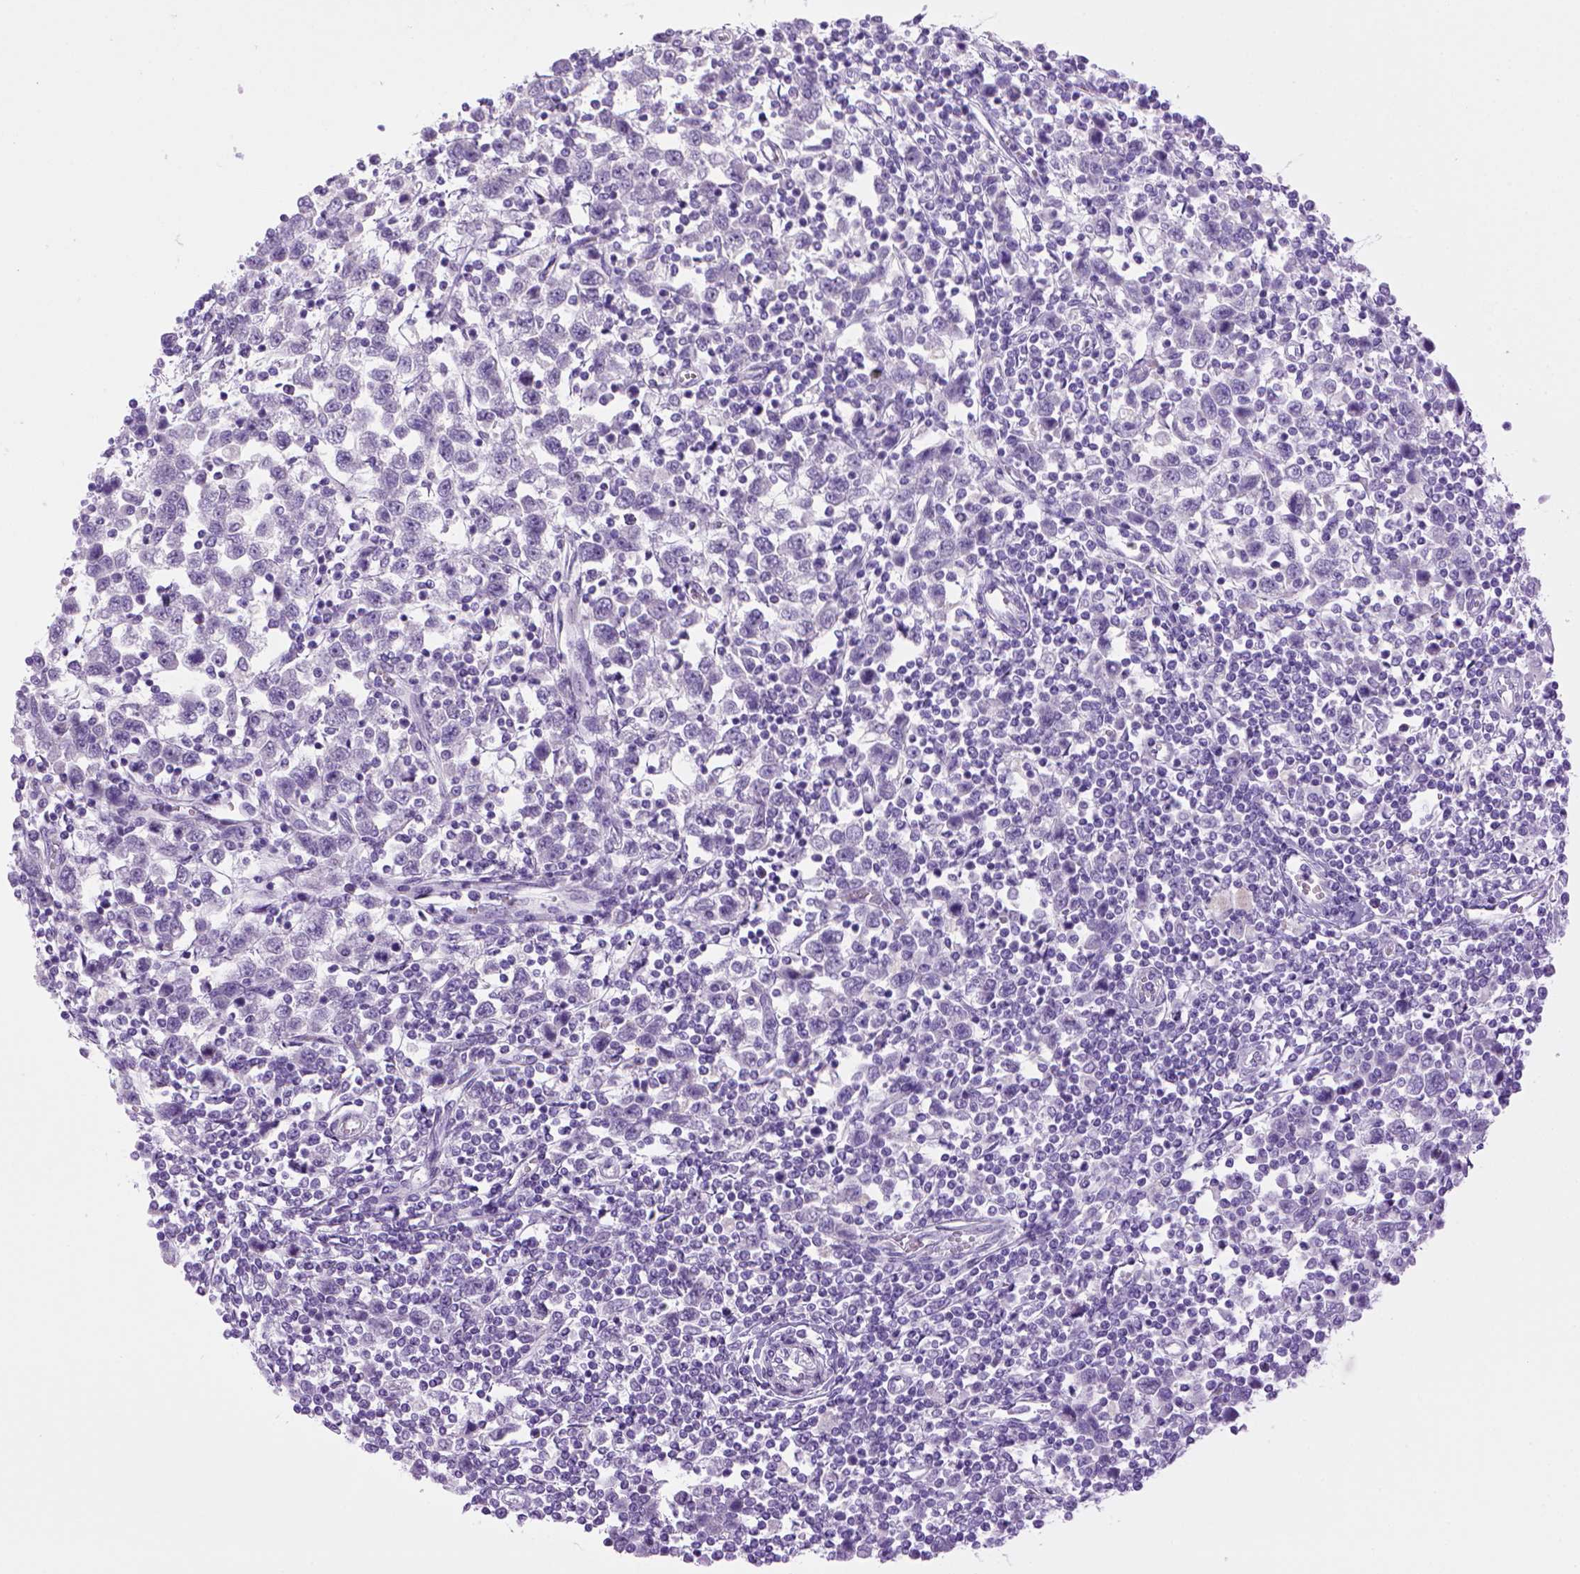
{"staining": {"intensity": "negative", "quantity": "none", "location": "none"}, "tissue": "testis cancer", "cell_type": "Tumor cells", "image_type": "cancer", "snomed": [{"axis": "morphology", "description": "Normal tissue, NOS"}, {"axis": "morphology", "description": "Seminoma, NOS"}, {"axis": "topography", "description": "Testis"}, {"axis": "topography", "description": "Epididymis"}], "caption": "IHC of human testis seminoma displays no staining in tumor cells.", "gene": "SGCG", "patient": {"sex": "male", "age": 34}}